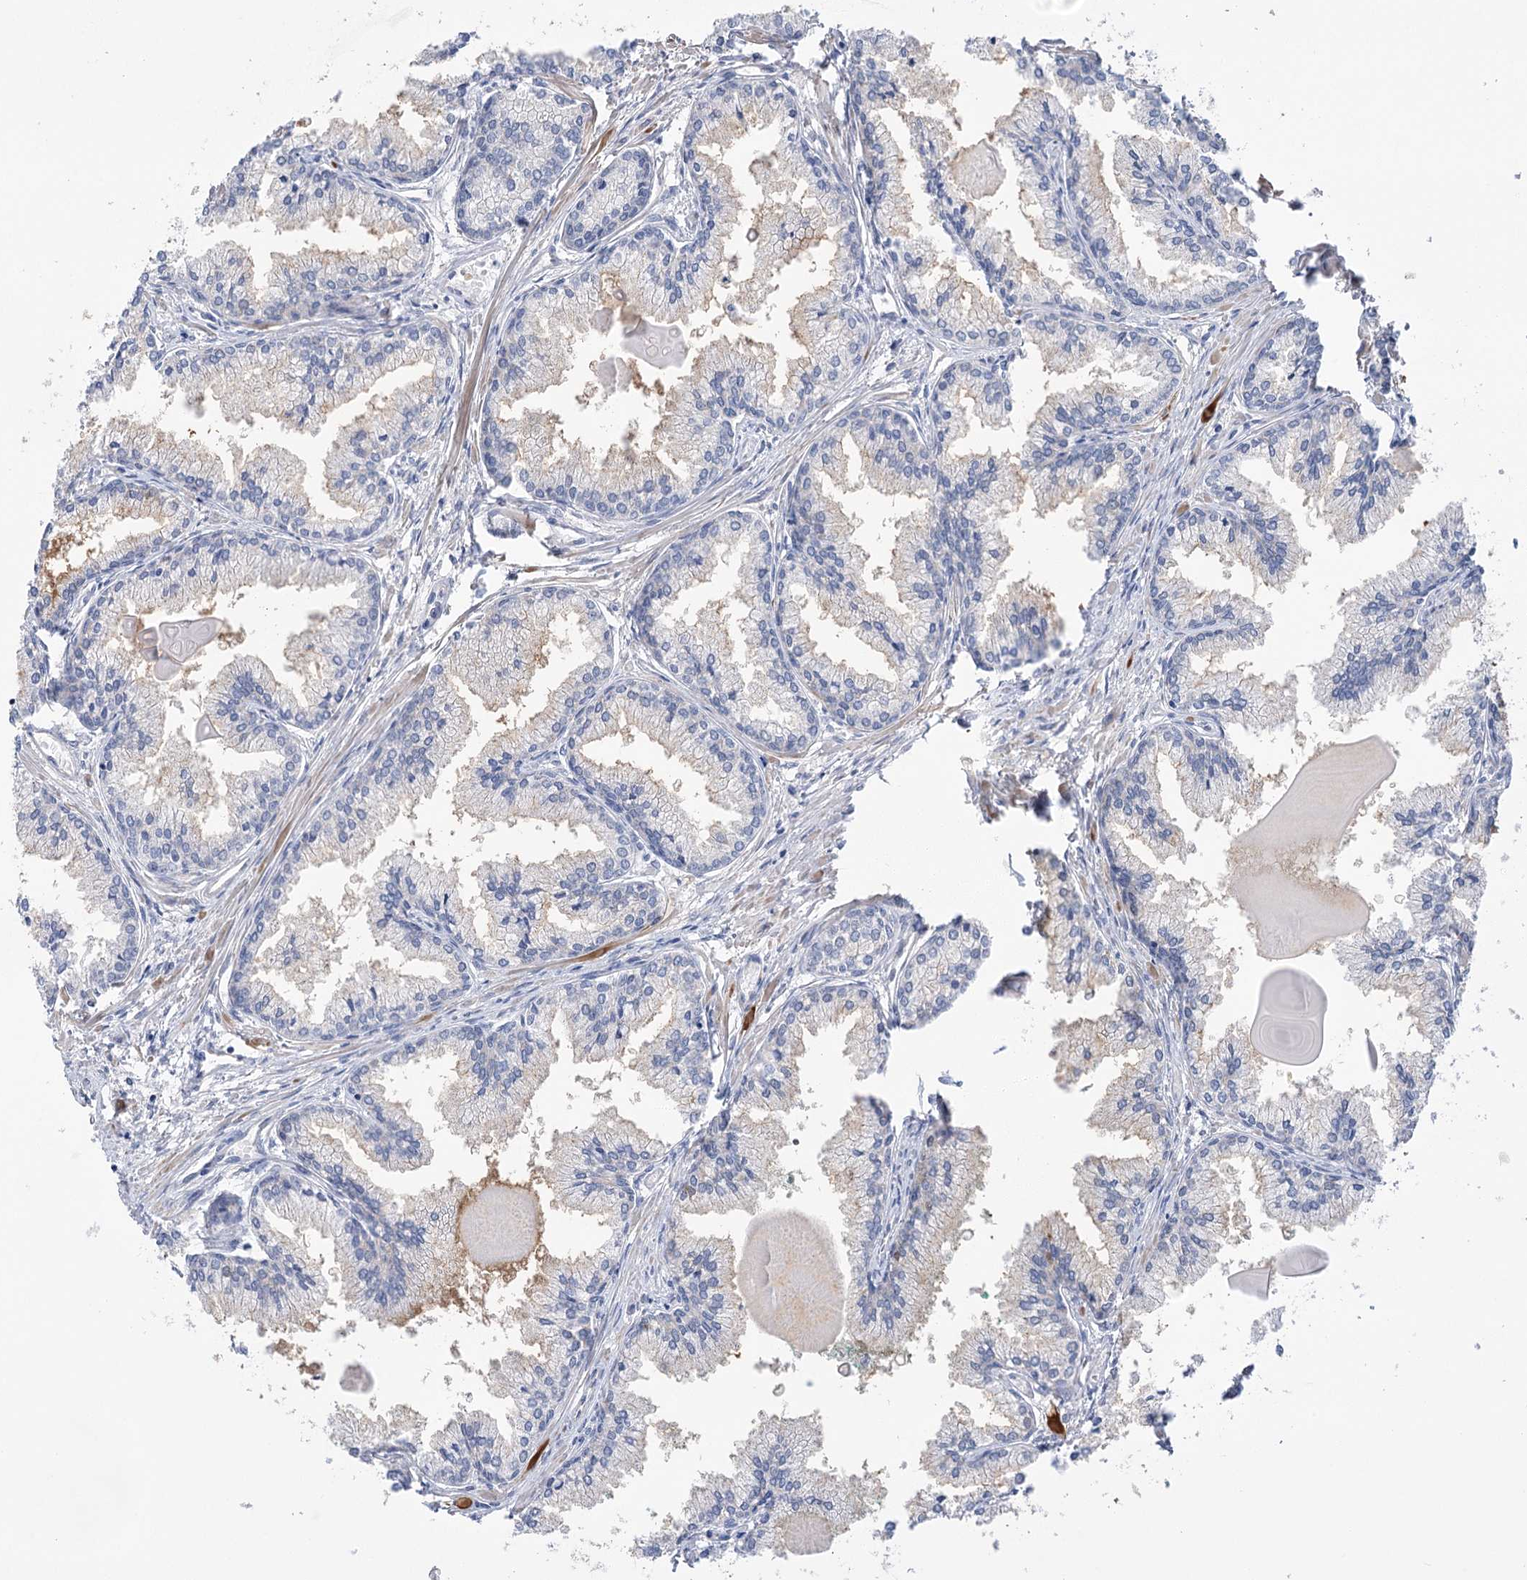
{"staining": {"intensity": "moderate", "quantity": "<25%", "location": "cytoplasmic/membranous"}, "tissue": "prostate cancer", "cell_type": "Tumor cells", "image_type": "cancer", "snomed": [{"axis": "morphology", "description": "Adenocarcinoma, High grade"}, {"axis": "topography", "description": "Prostate"}], "caption": "Immunohistochemical staining of human prostate cancer (adenocarcinoma (high-grade)) shows moderate cytoplasmic/membranous protein positivity in approximately <25% of tumor cells. (brown staining indicates protein expression, while blue staining denotes nuclei).", "gene": "ECHDC3", "patient": {"sex": "male", "age": 68}}